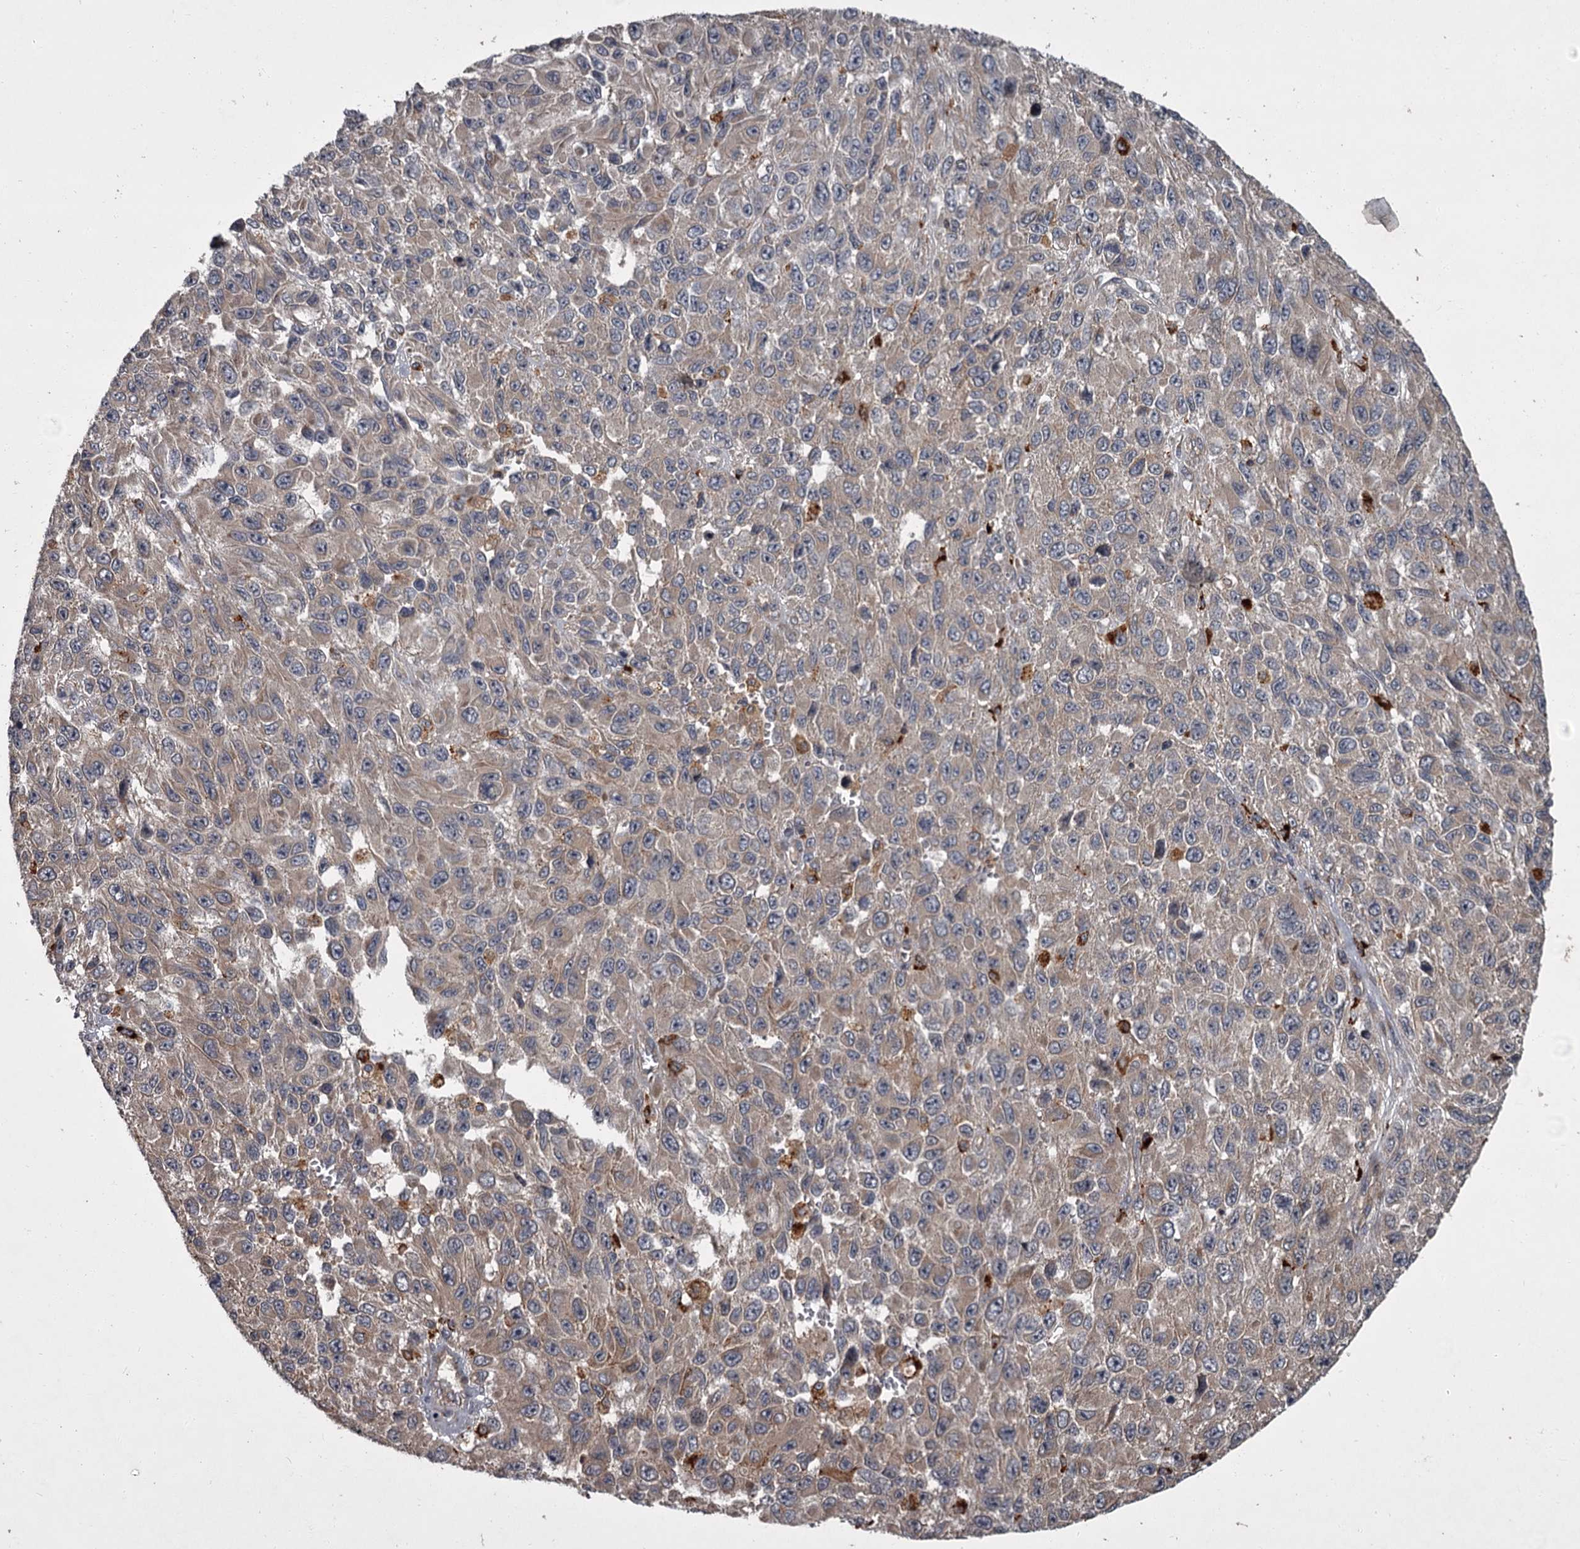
{"staining": {"intensity": "negative", "quantity": "none", "location": "none"}, "tissue": "melanoma", "cell_type": "Tumor cells", "image_type": "cancer", "snomed": [{"axis": "morphology", "description": "Normal tissue, NOS"}, {"axis": "morphology", "description": "Malignant melanoma, NOS"}, {"axis": "topography", "description": "Skin"}], "caption": "The IHC photomicrograph has no significant expression in tumor cells of malignant melanoma tissue. Brightfield microscopy of immunohistochemistry (IHC) stained with DAB (3,3'-diaminobenzidine) (brown) and hematoxylin (blue), captured at high magnification.", "gene": "UNC93B1", "patient": {"sex": "female", "age": 96}}